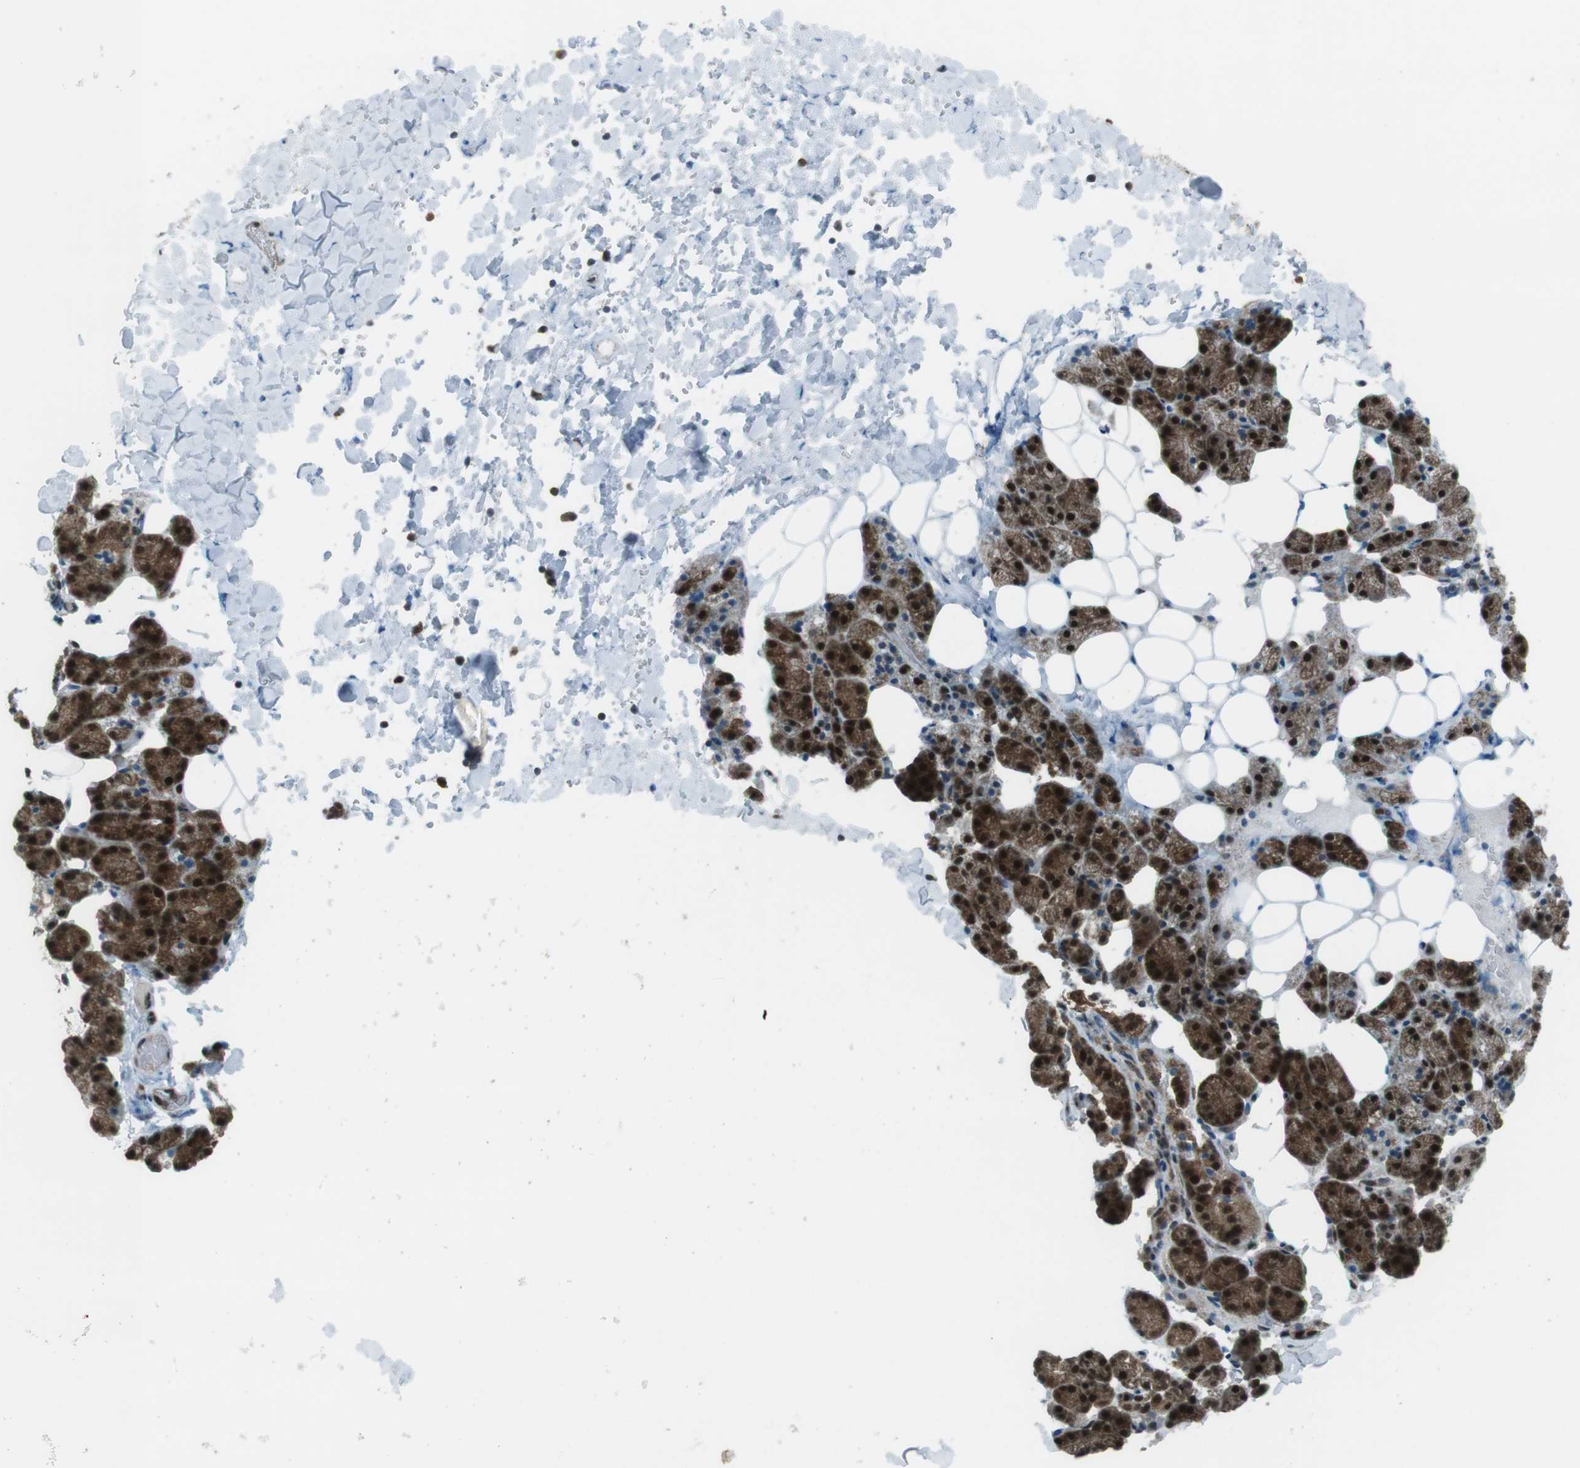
{"staining": {"intensity": "strong", "quantity": ">75%", "location": "cytoplasmic/membranous,nuclear"}, "tissue": "salivary gland", "cell_type": "Glandular cells", "image_type": "normal", "snomed": [{"axis": "morphology", "description": "Normal tissue, NOS"}, {"axis": "topography", "description": "Lymph node"}, {"axis": "topography", "description": "Salivary gland"}], "caption": "The photomicrograph exhibits immunohistochemical staining of normal salivary gland. There is strong cytoplasmic/membranous,nuclear expression is identified in about >75% of glandular cells.", "gene": "CSNK1D", "patient": {"sex": "male", "age": 8}}